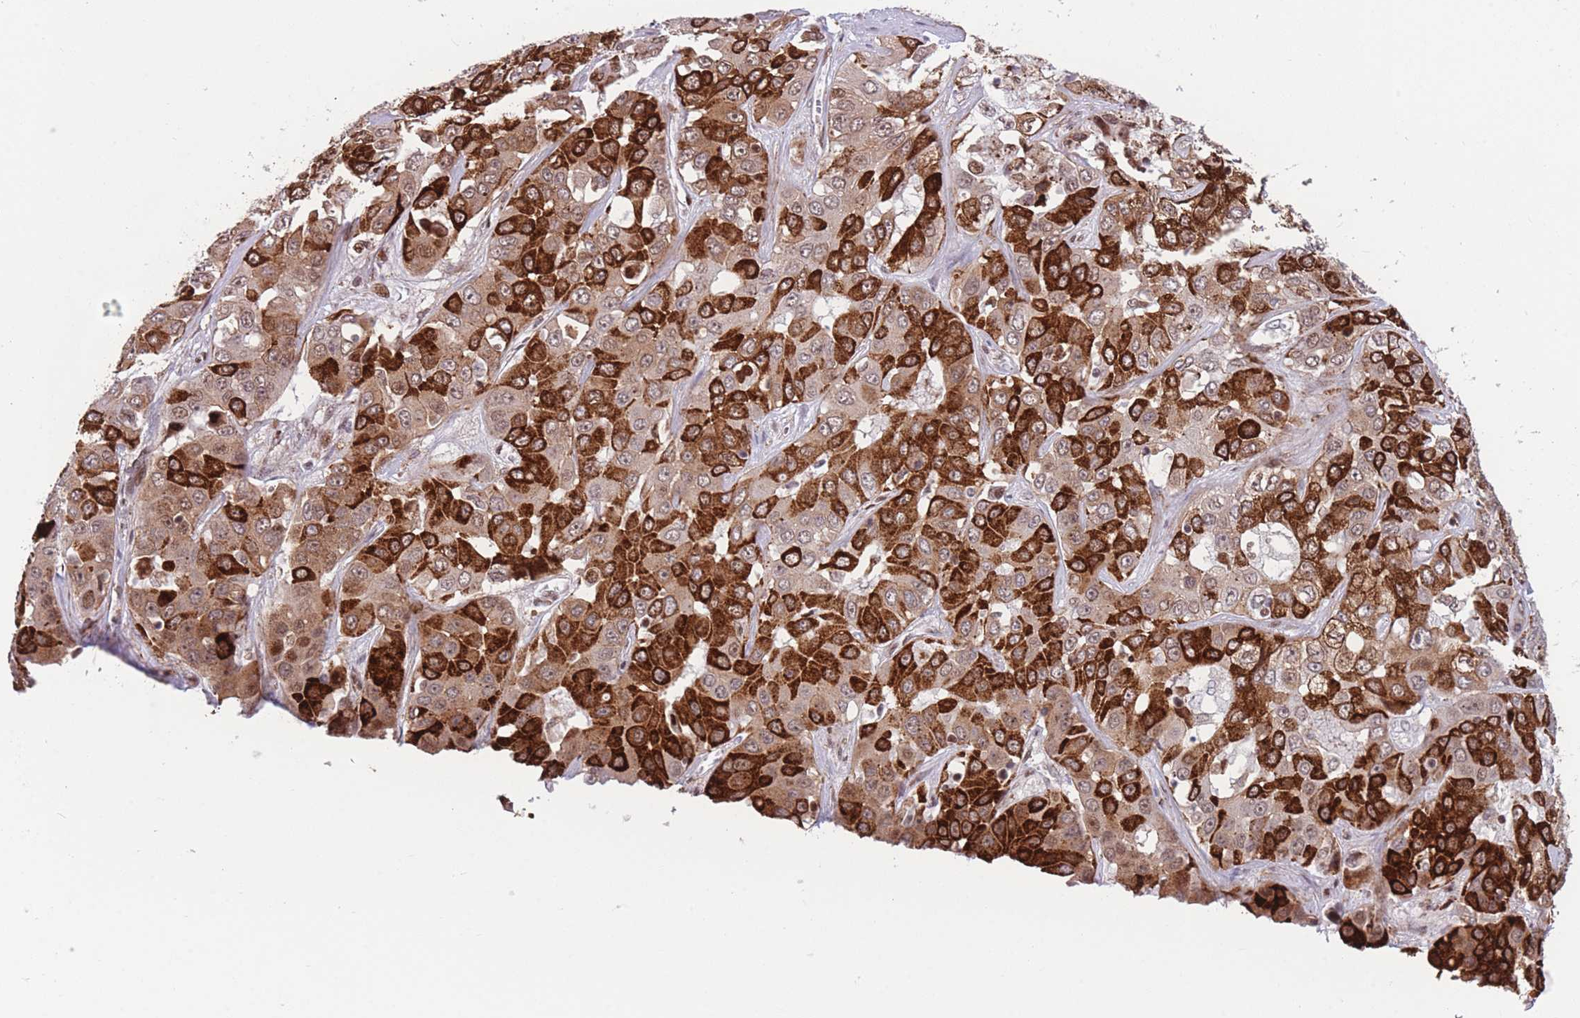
{"staining": {"intensity": "strong", "quantity": ">75%", "location": "cytoplasmic/membranous"}, "tissue": "liver cancer", "cell_type": "Tumor cells", "image_type": "cancer", "snomed": [{"axis": "morphology", "description": "Cholangiocarcinoma"}, {"axis": "topography", "description": "Liver"}], "caption": "Immunohistochemical staining of human liver cancer reveals high levels of strong cytoplasmic/membranous protein staining in approximately >75% of tumor cells. The staining was performed using DAB (3,3'-diaminobenzidine) to visualize the protein expression in brown, while the nuclei were stained in blue with hematoxylin (Magnification: 20x).", "gene": "DNAJC3", "patient": {"sex": "female", "age": 52}}